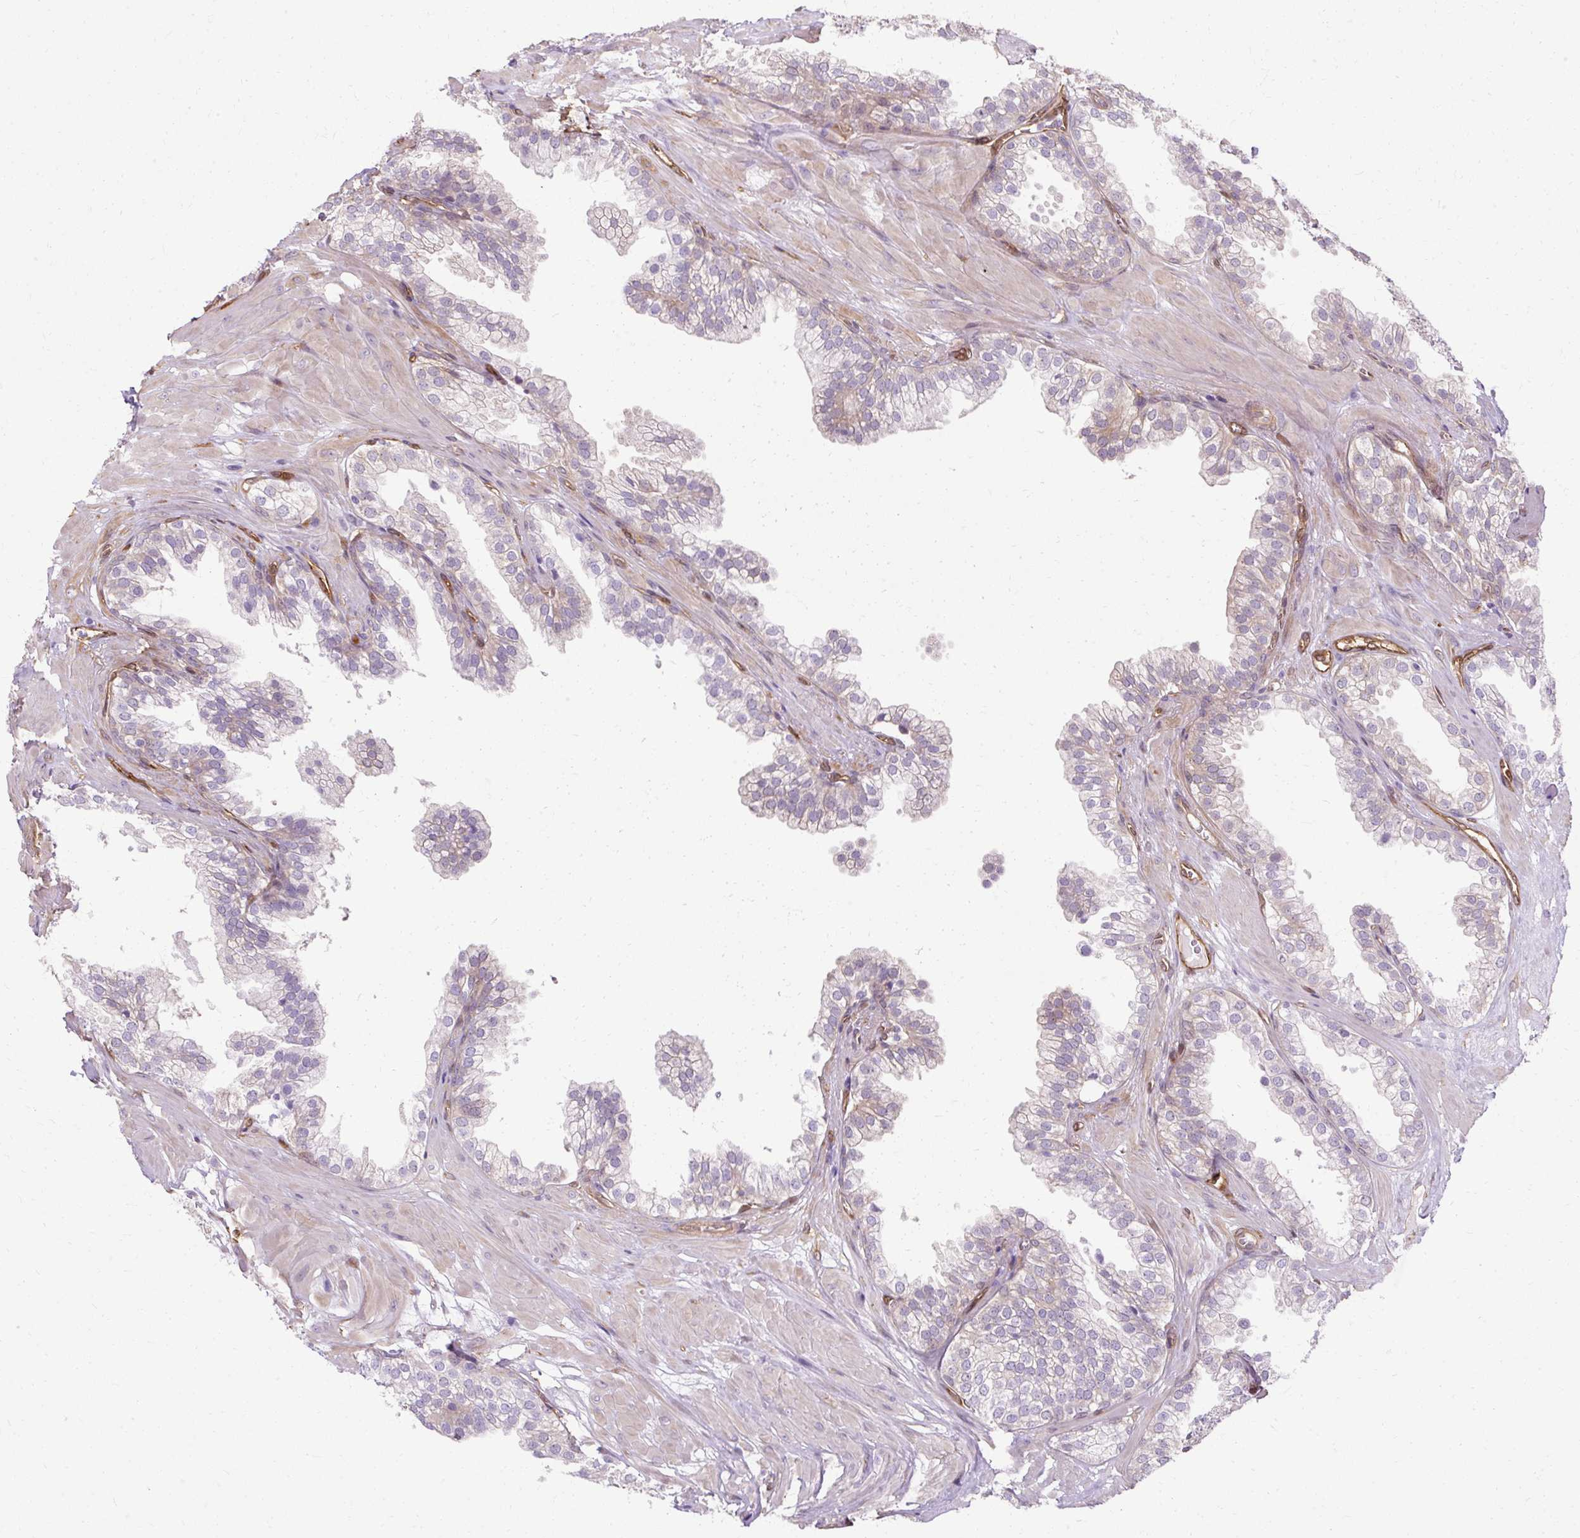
{"staining": {"intensity": "moderate", "quantity": "<25%", "location": "cytoplasmic/membranous"}, "tissue": "prostate", "cell_type": "Glandular cells", "image_type": "normal", "snomed": [{"axis": "morphology", "description": "Normal tissue, NOS"}, {"axis": "topography", "description": "Prostate"}, {"axis": "topography", "description": "Peripheral nerve tissue"}], "caption": "Prostate stained with DAB (3,3'-diaminobenzidine) IHC shows low levels of moderate cytoplasmic/membranous expression in approximately <25% of glandular cells. (Brightfield microscopy of DAB IHC at high magnification).", "gene": "CNN3", "patient": {"sex": "male", "age": 55}}